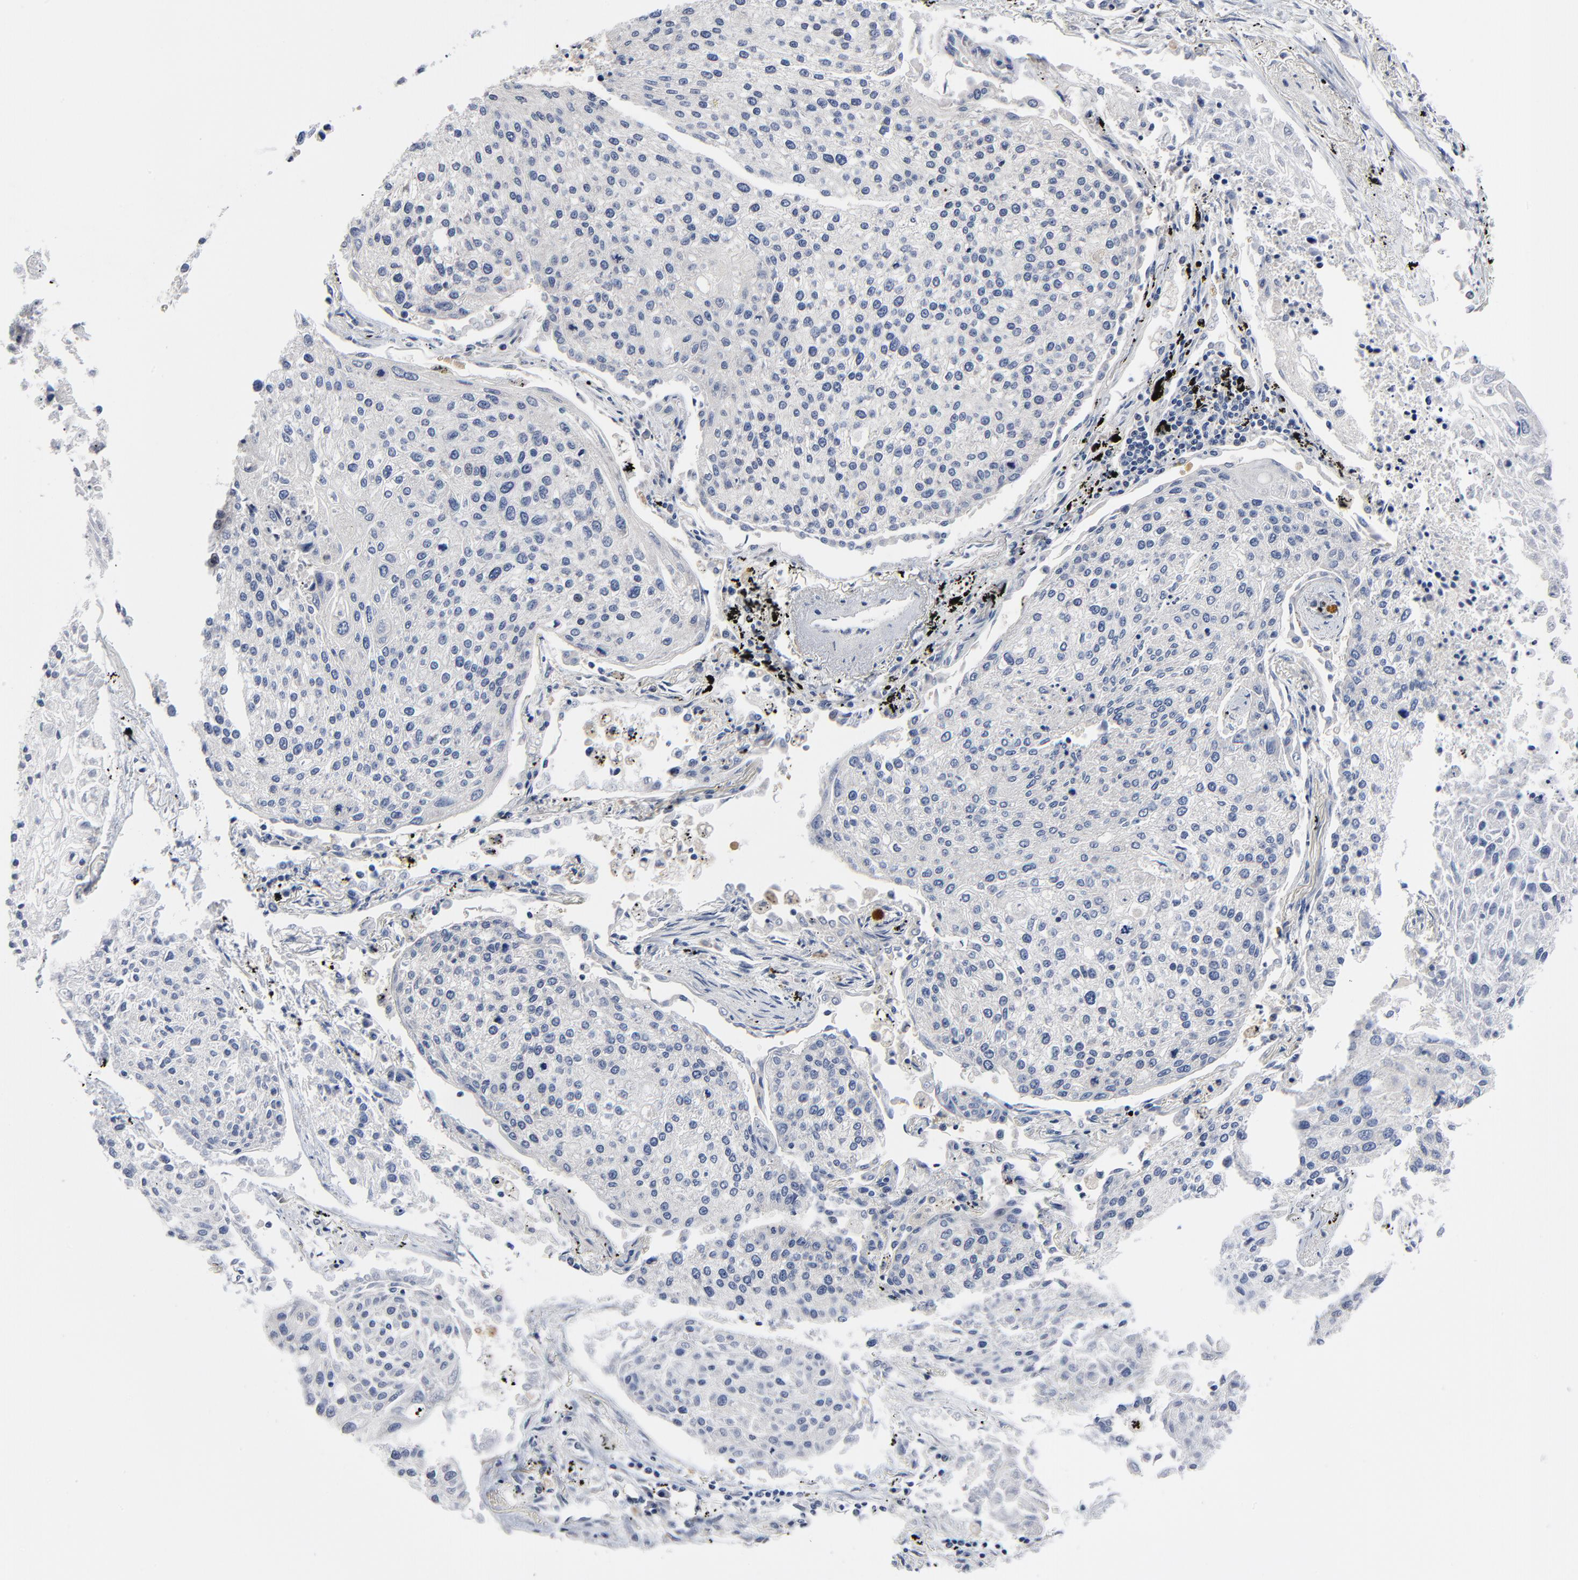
{"staining": {"intensity": "negative", "quantity": "none", "location": "none"}, "tissue": "lung cancer", "cell_type": "Tumor cells", "image_type": "cancer", "snomed": [{"axis": "morphology", "description": "Squamous cell carcinoma, NOS"}, {"axis": "topography", "description": "Lung"}], "caption": "IHC of squamous cell carcinoma (lung) reveals no staining in tumor cells.", "gene": "FBXL5", "patient": {"sex": "male", "age": 75}}